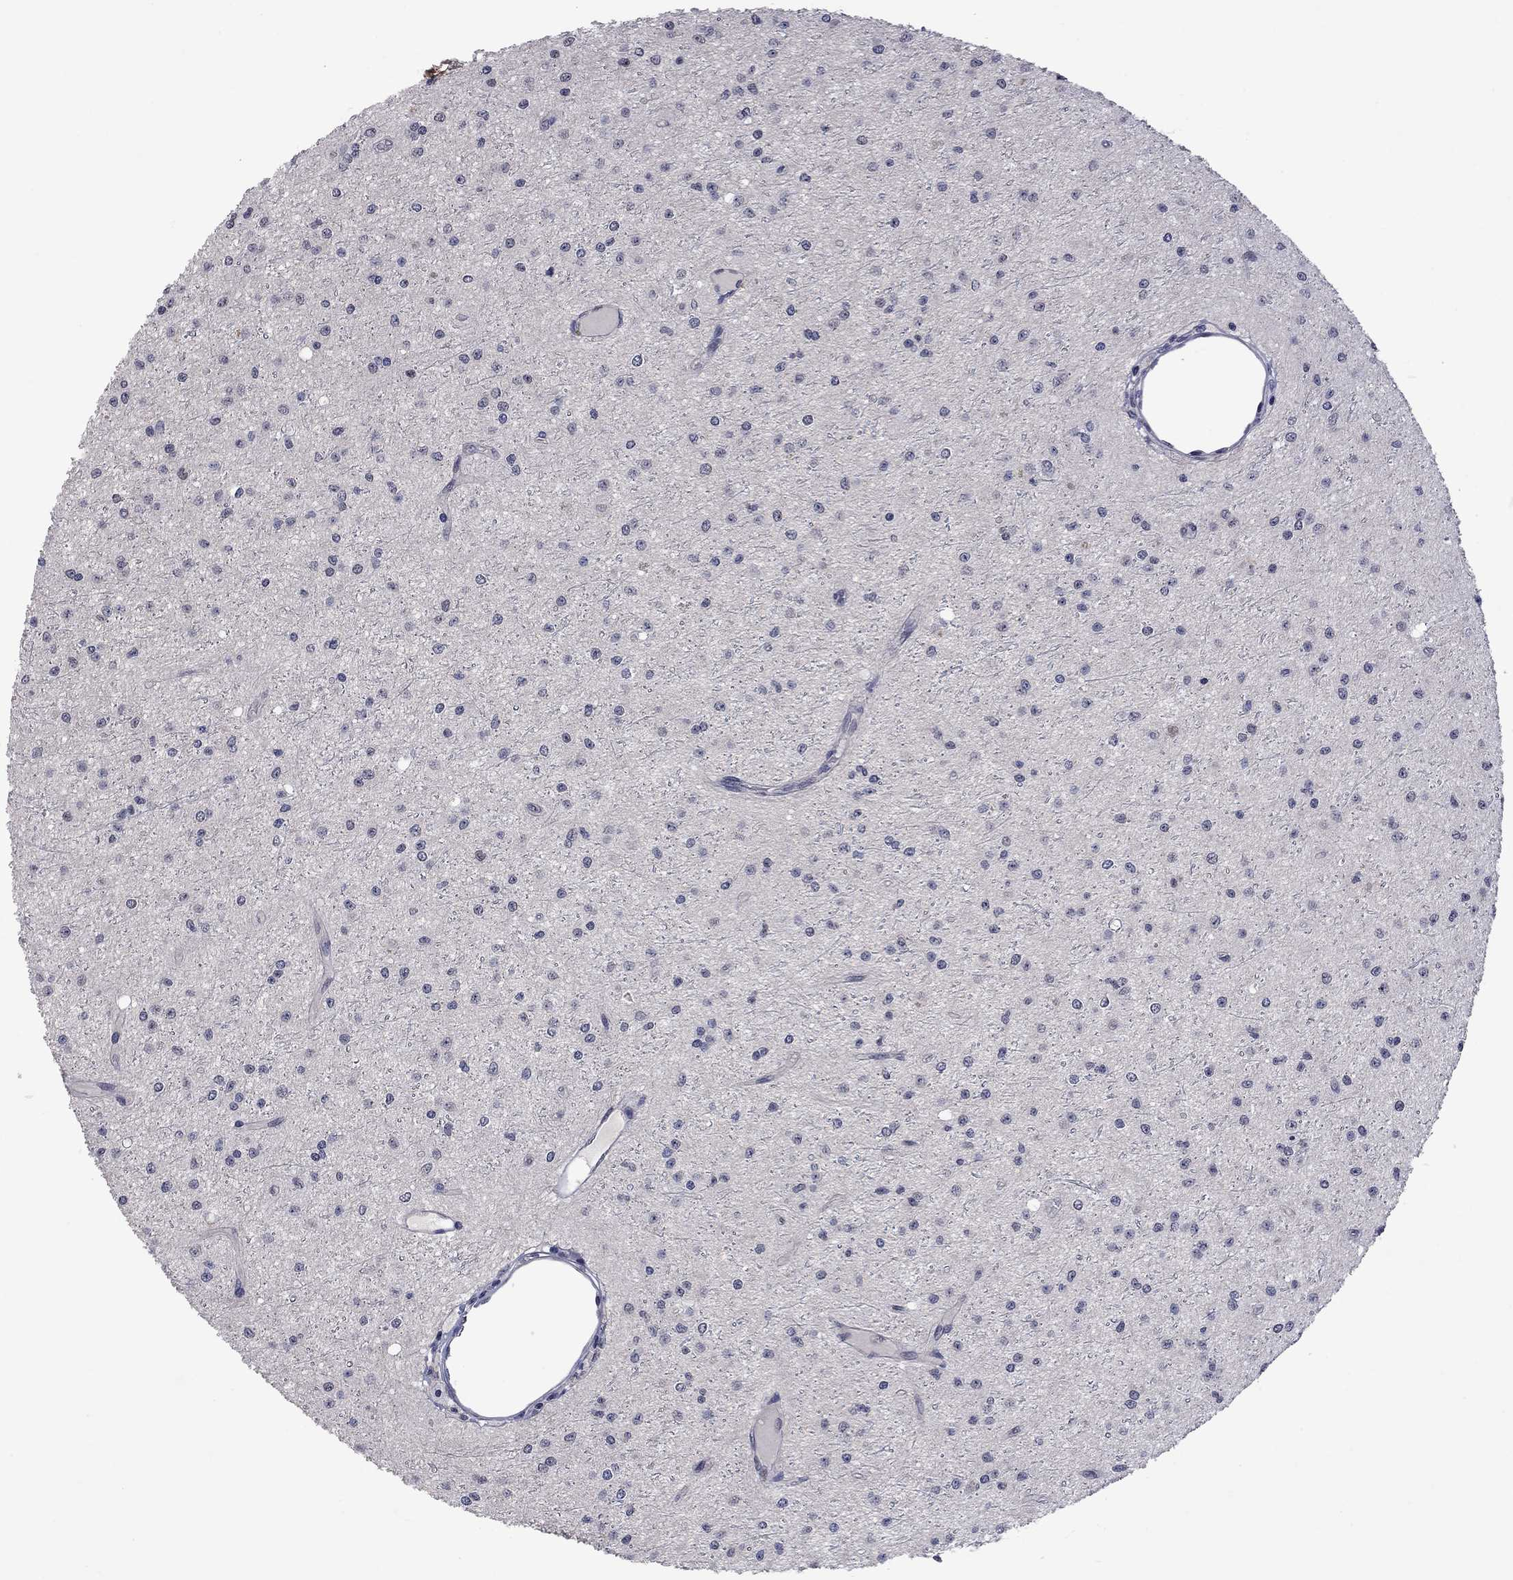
{"staining": {"intensity": "negative", "quantity": "none", "location": "none"}, "tissue": "glioma", "cell_type": "Tumor cells", "image_type": "cancer", "snomed": [{"axis": "morphology", "description": "Glioma, malignant, Low grade"}, {"axis": "topography", "description": "Brain"}], "caption": "This is an IHC image of human malignant glioma (low-grade). There is no staining in tumor cells.", "gene": "FABP12", "patient": {"sex": "male", "age": 27}}